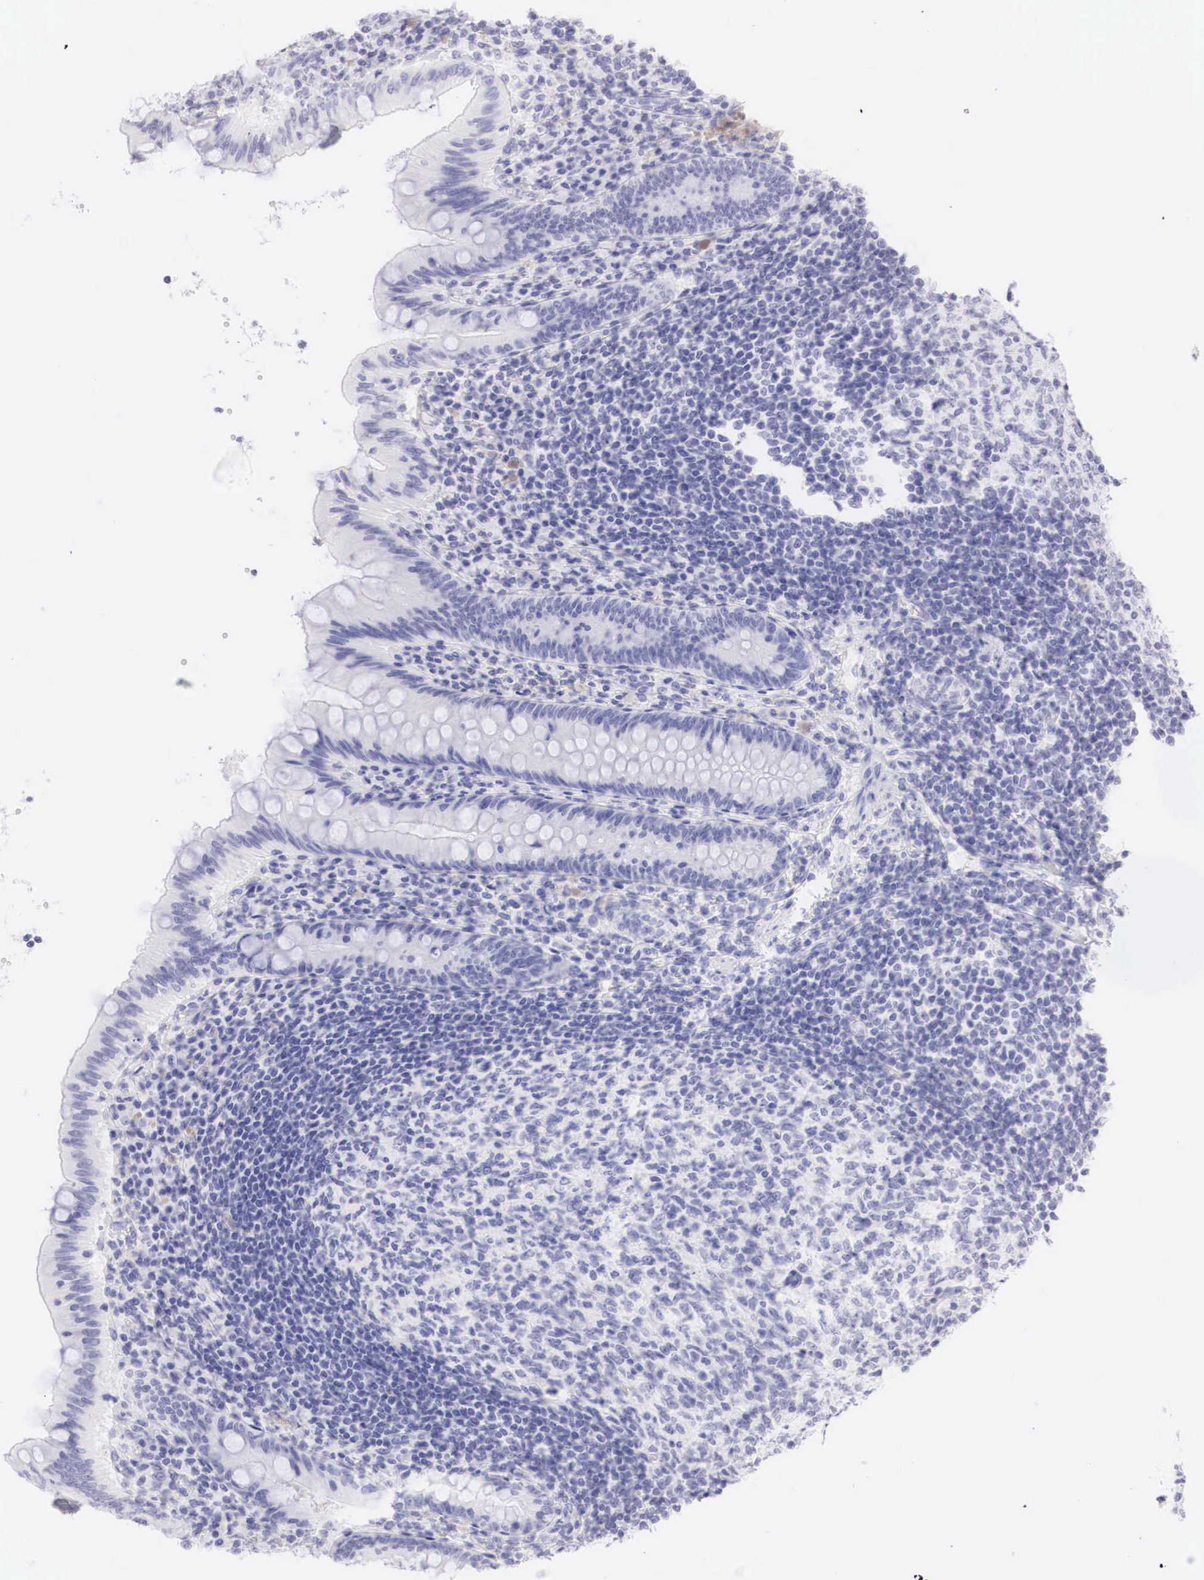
{"staining": {"intensity": "negative", "quantity": "none", "location": "none"}, "tissue": "appendix", "cell_type": "Glandular cells", "image_type": "normal", "snomed": [{"axis": "morphology", "description": "Normal tissue, NOS"}, {"axis": "topography", "description": "Appendix"}], "caption": "The image shows no significant positivity in glandular cells of appendix. (Stains: DAB (3,3'-diaminobenzidine) immunohistochemistry with hematoxylin counter stain, Microscopy: brightfield microscopy at high magnification).", "gene": "TYR", "patient": {"sex": "female", "age": 34}}